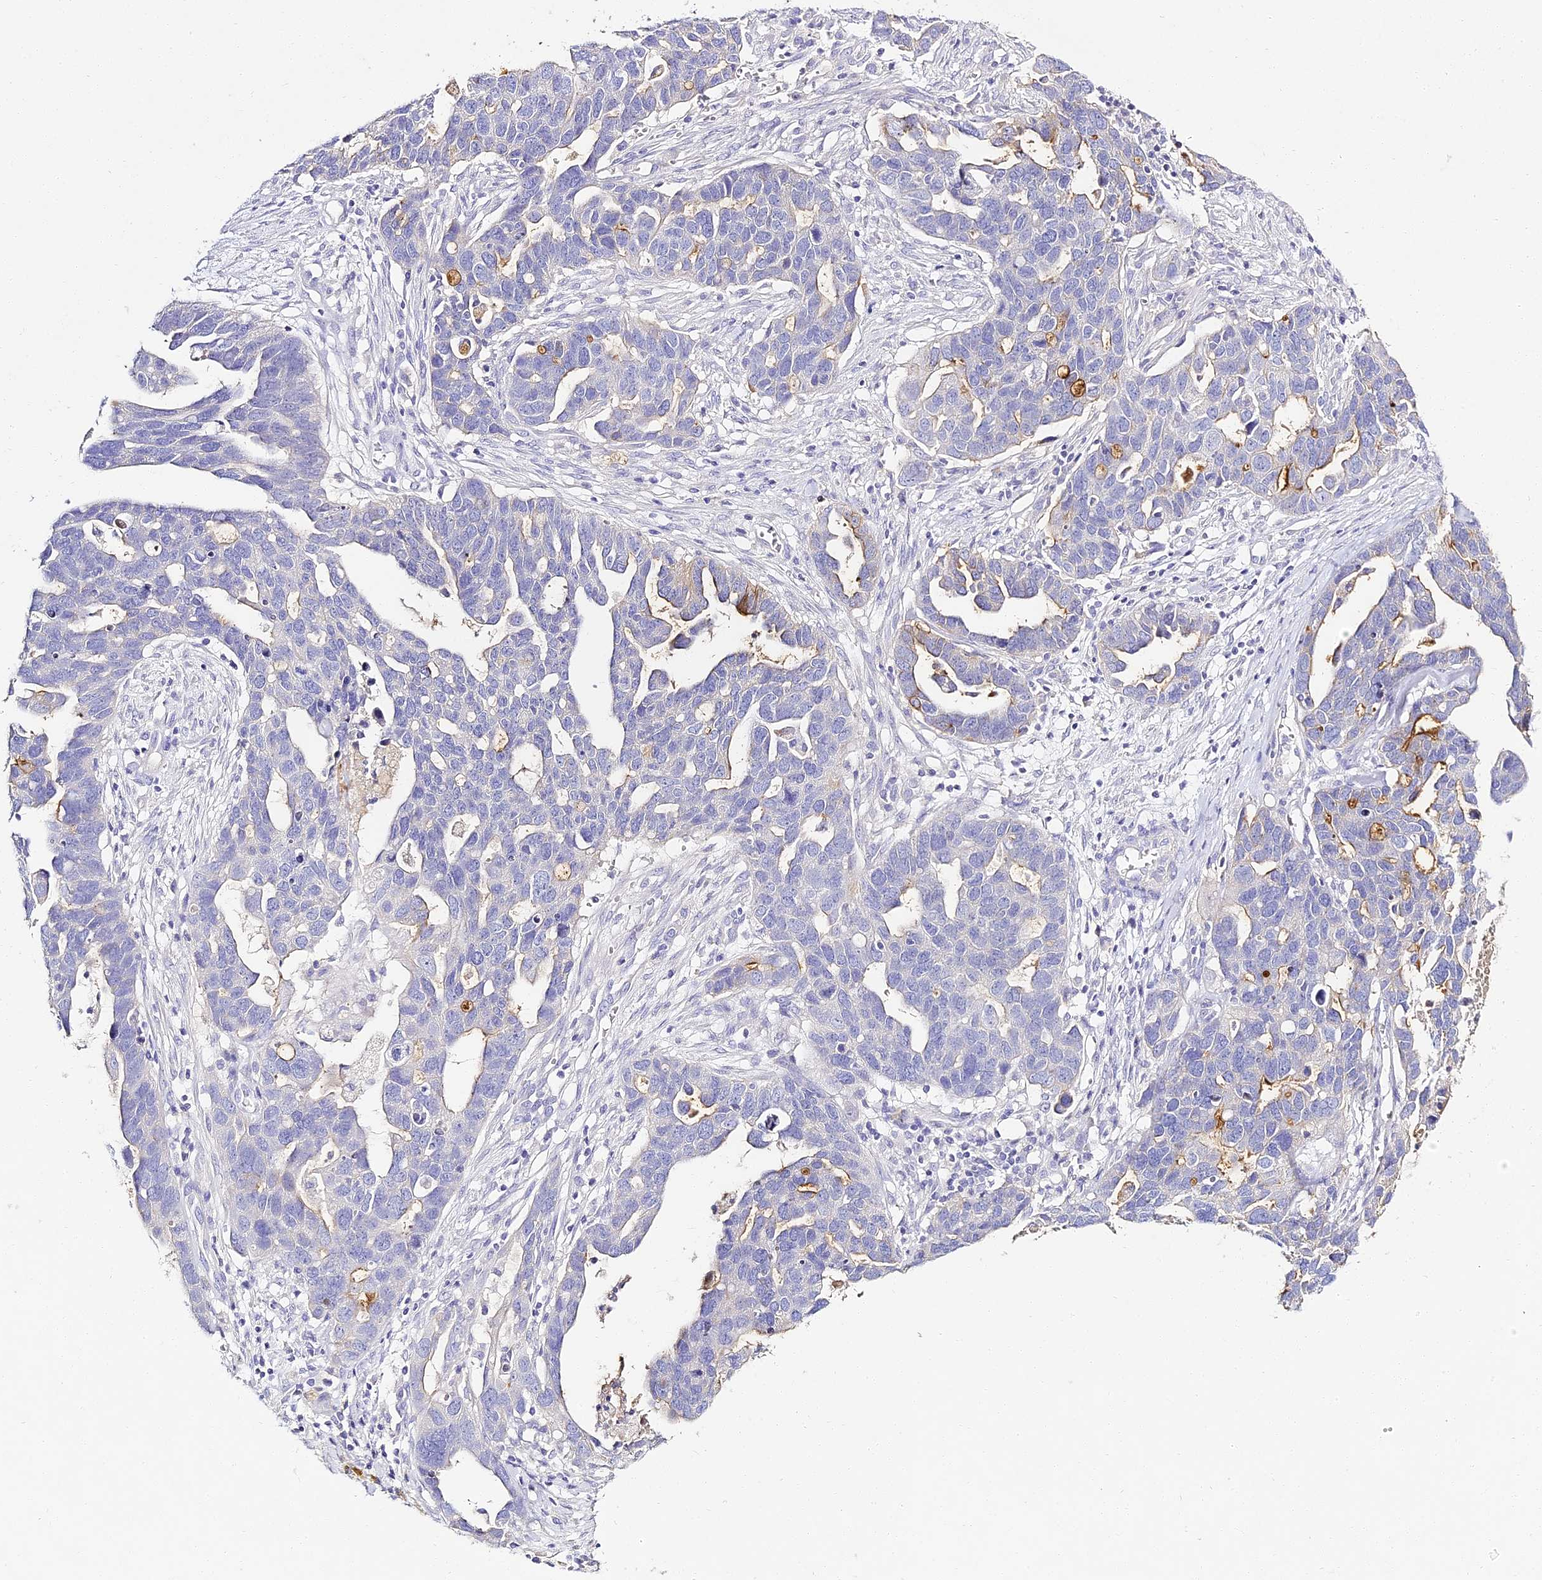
{"staining": {"intensity": "moderate", "quantity": "<25%", "location": "cytoplasmic/membranous"}, "tissue": "ovarian cancer", "cell_type": "Tumor cells", "image_type": "cancer", "snomed": [{"axis": "morphology", "description": "Cystadenocarcinoma, serous, NOS"}, {"axis": "topography", "description": "Ovary"}], "caption": "Immunohistochemistry (IHC) staining of ovarian serous cystadenocarcinoma, which displays low levels of moderate cytoplasmic/membranous positivity in about <25% of tumor cells indicating moderate cytoplasmic/membranous protein expression. The staining was performed using DAB (3,3'-diaminobenzidine) (brown) for protein detection and nuclei were counterstained in hematoxylin (blue).", "gene": "ALPG", "patient": {"sex": "female", "age": 54}}